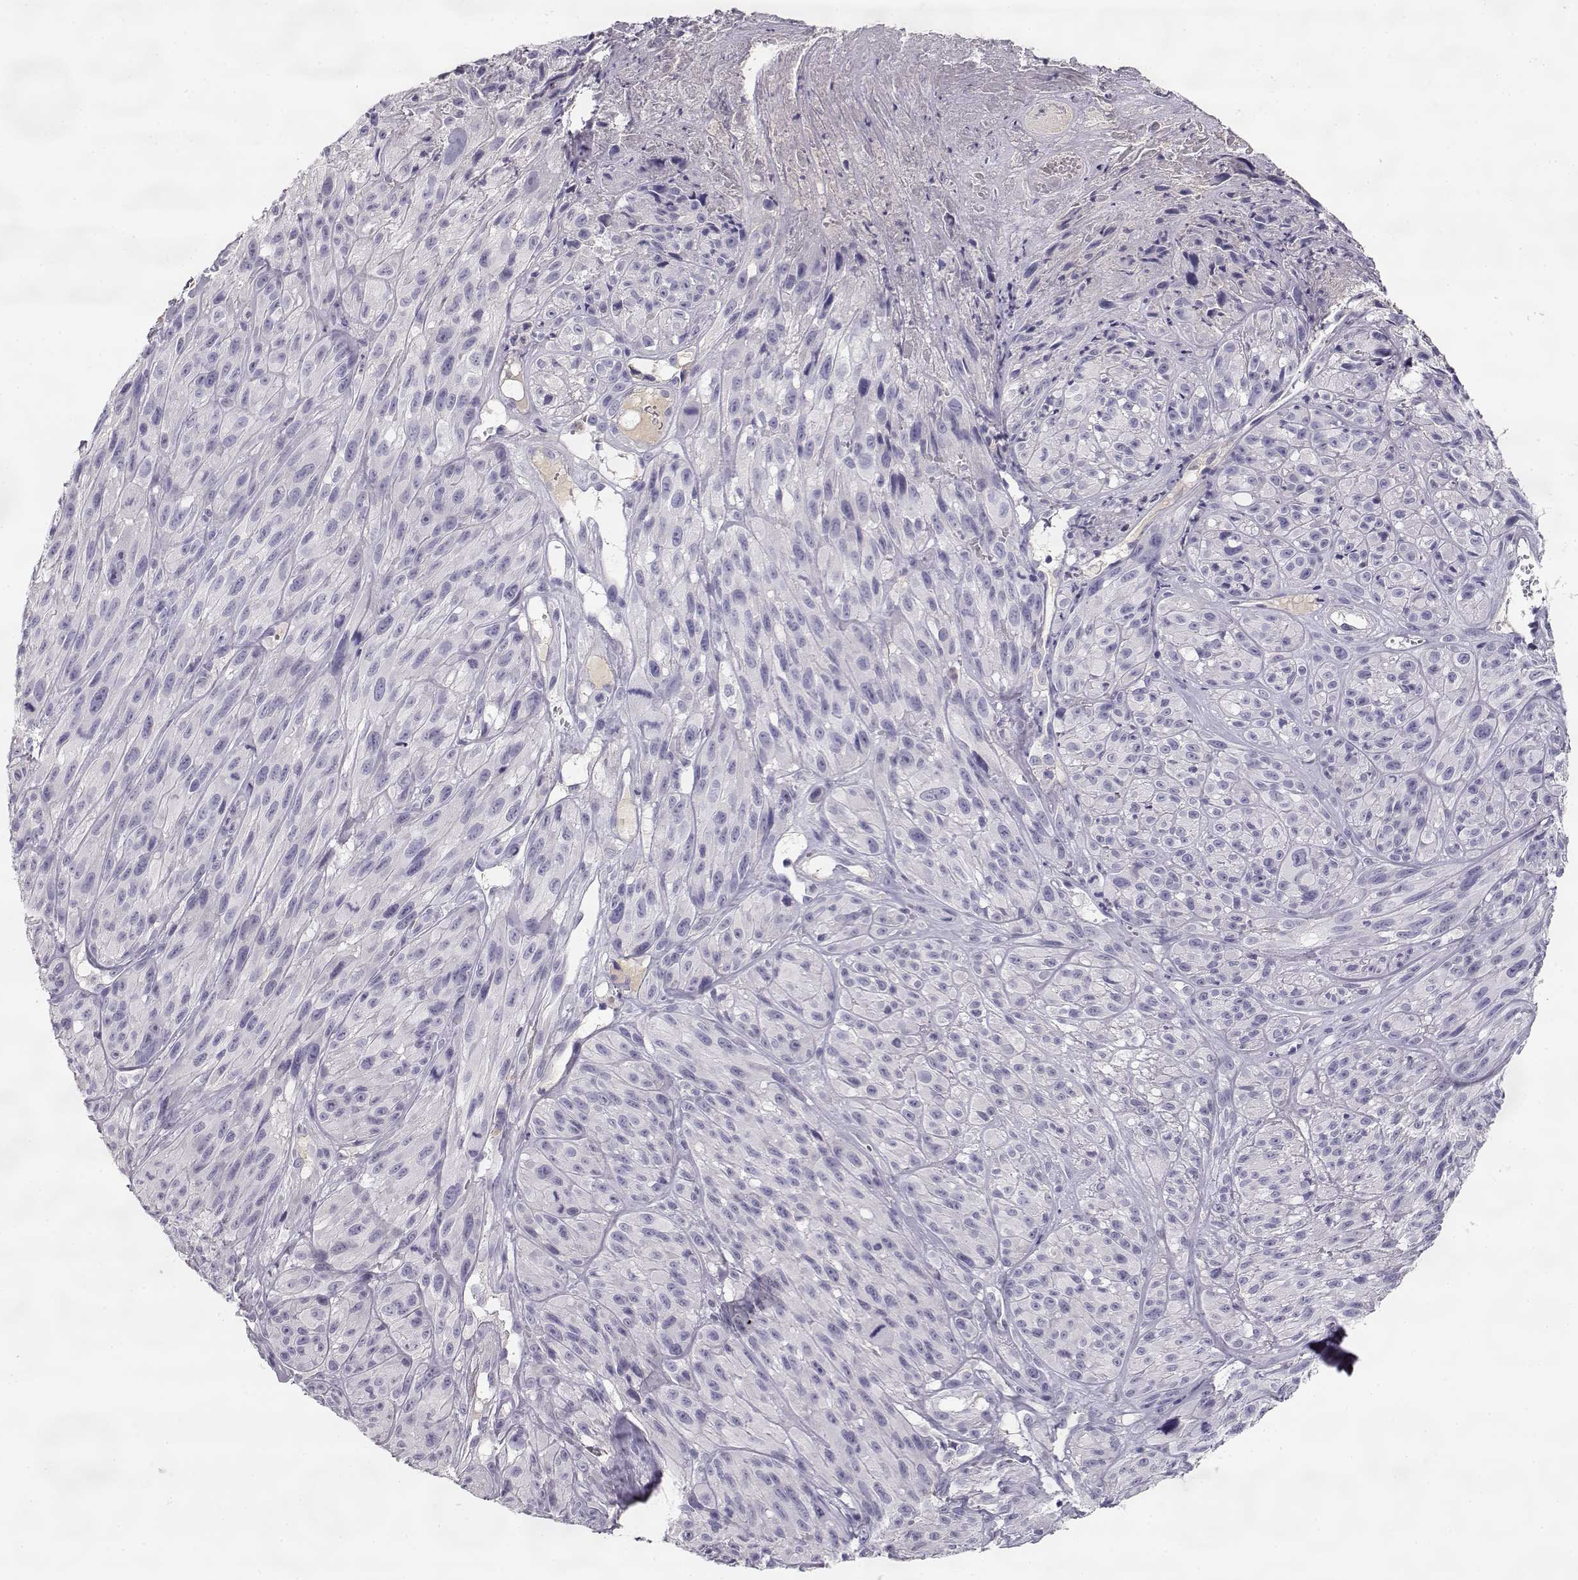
{"staining": {"intensity": "weak", "quantity": "<25%", "location": "cytoplasmic/membranous"}, "tissue": "melanoma", "cell_type": "Tumor cells", "image_type": "cancer", "snomed": [{"axis": "morphology", "description": "Malignant melanoma, NOS"}, {"axis": "topography", "description": "Skin"}], "caption": "High magnification brightfield microscopy of malignant melanoma stained with DAB (3,3'-diaminobenzidine) (brown) and counterstained with hematoxylin (blue): tumor cells show no significant positivity. (DAB immunohistochemistry (IHC), high magnification).", "gene": "SLCO6A1", "patient": {"sex": "male", "age": 51}}